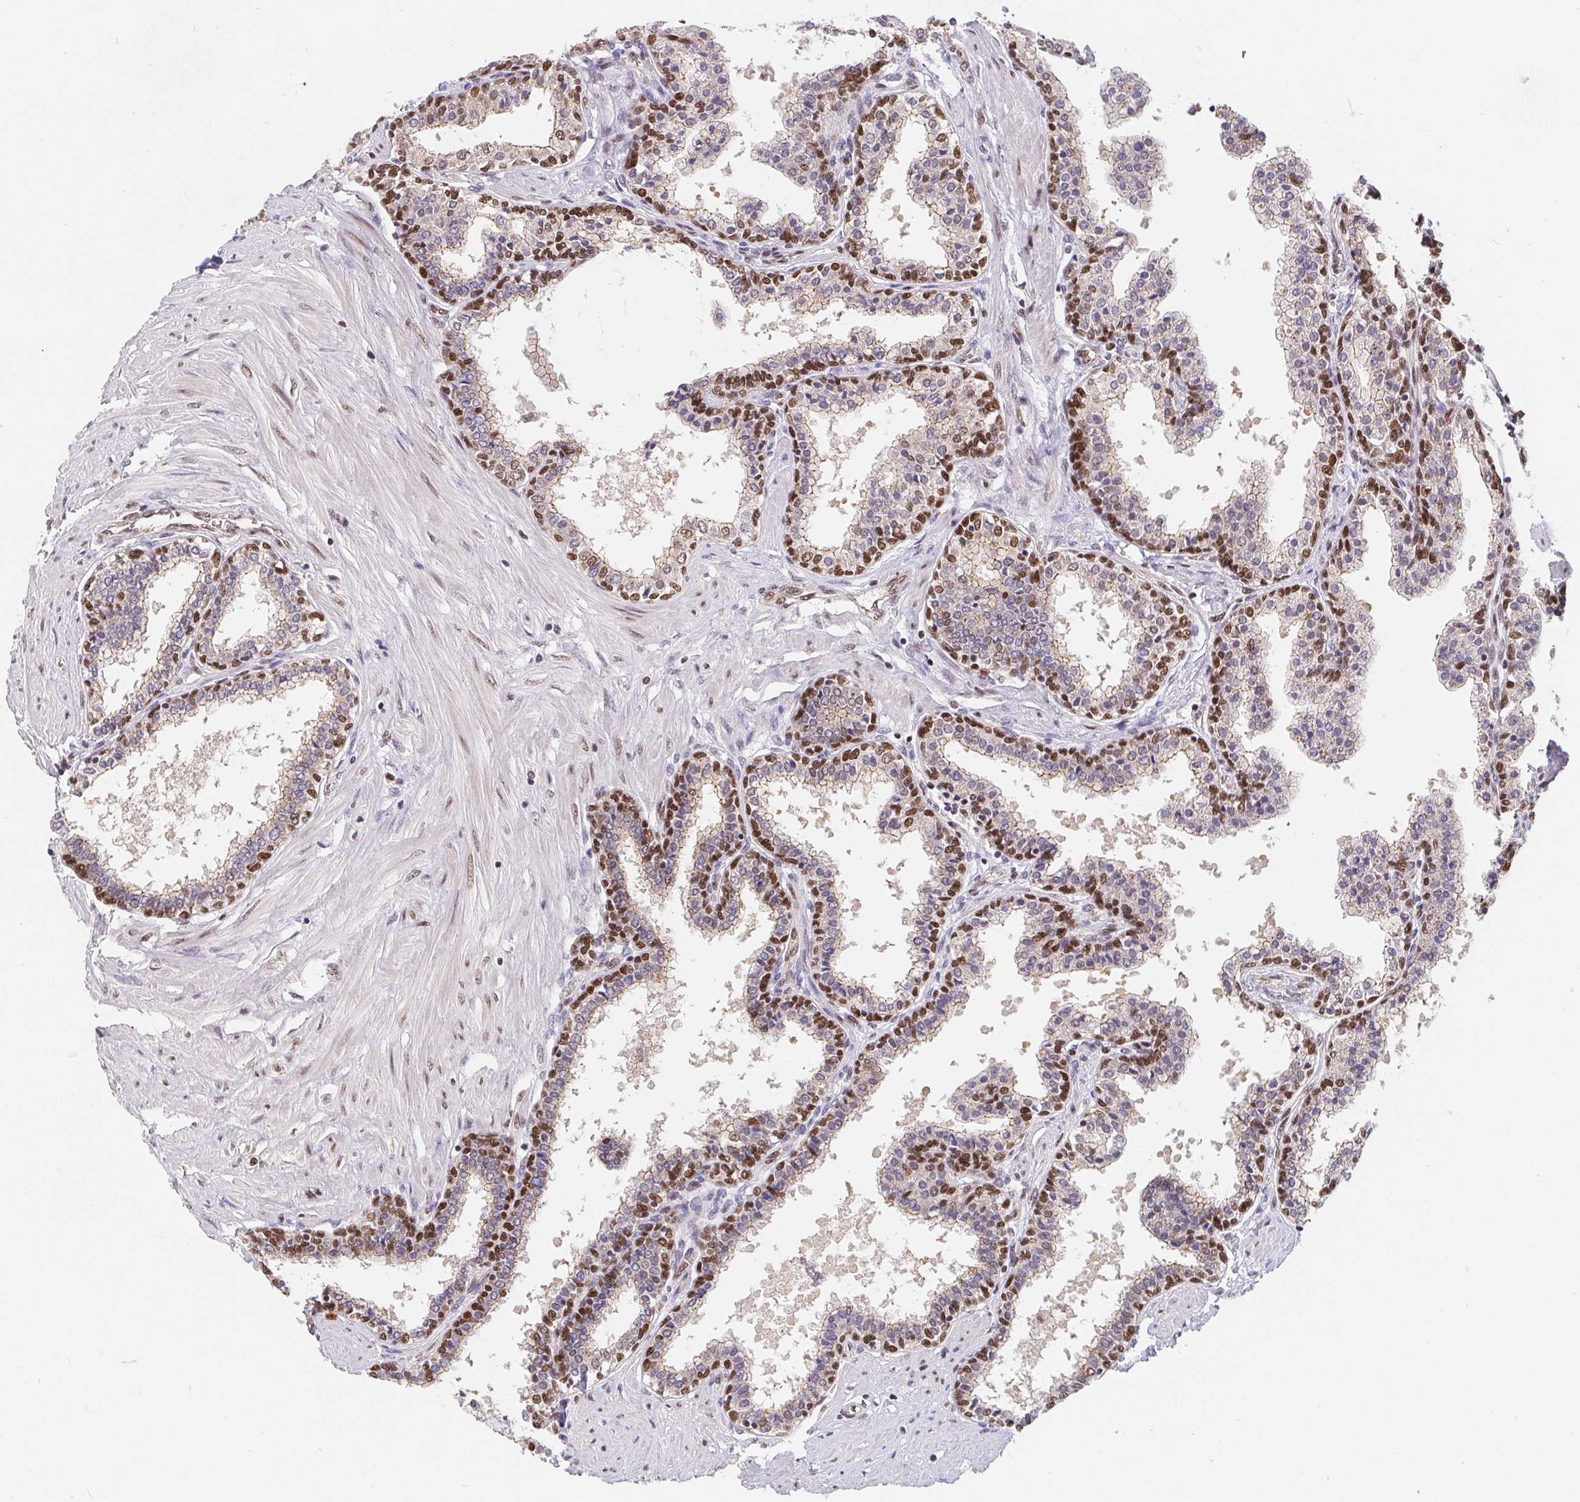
{"staining": {"intensity": "moderate", "quantity": "25%-75%", "location": "nuclear"}, "tissue": "prostate", "cell_type": "Glandular cells", "image_type": "normal", "snomed": [{"axis": "morphology", "description": "Normal tissue, NOS"}, {"axis": "topography", "description": "Prostate"}], "caption": "Moderate nuclear protein expression is appreciated in about 25%-75% of glandular cells in prostate.", "gene": "POU2F1", "patient": {"sex": "male", "age": 55}}